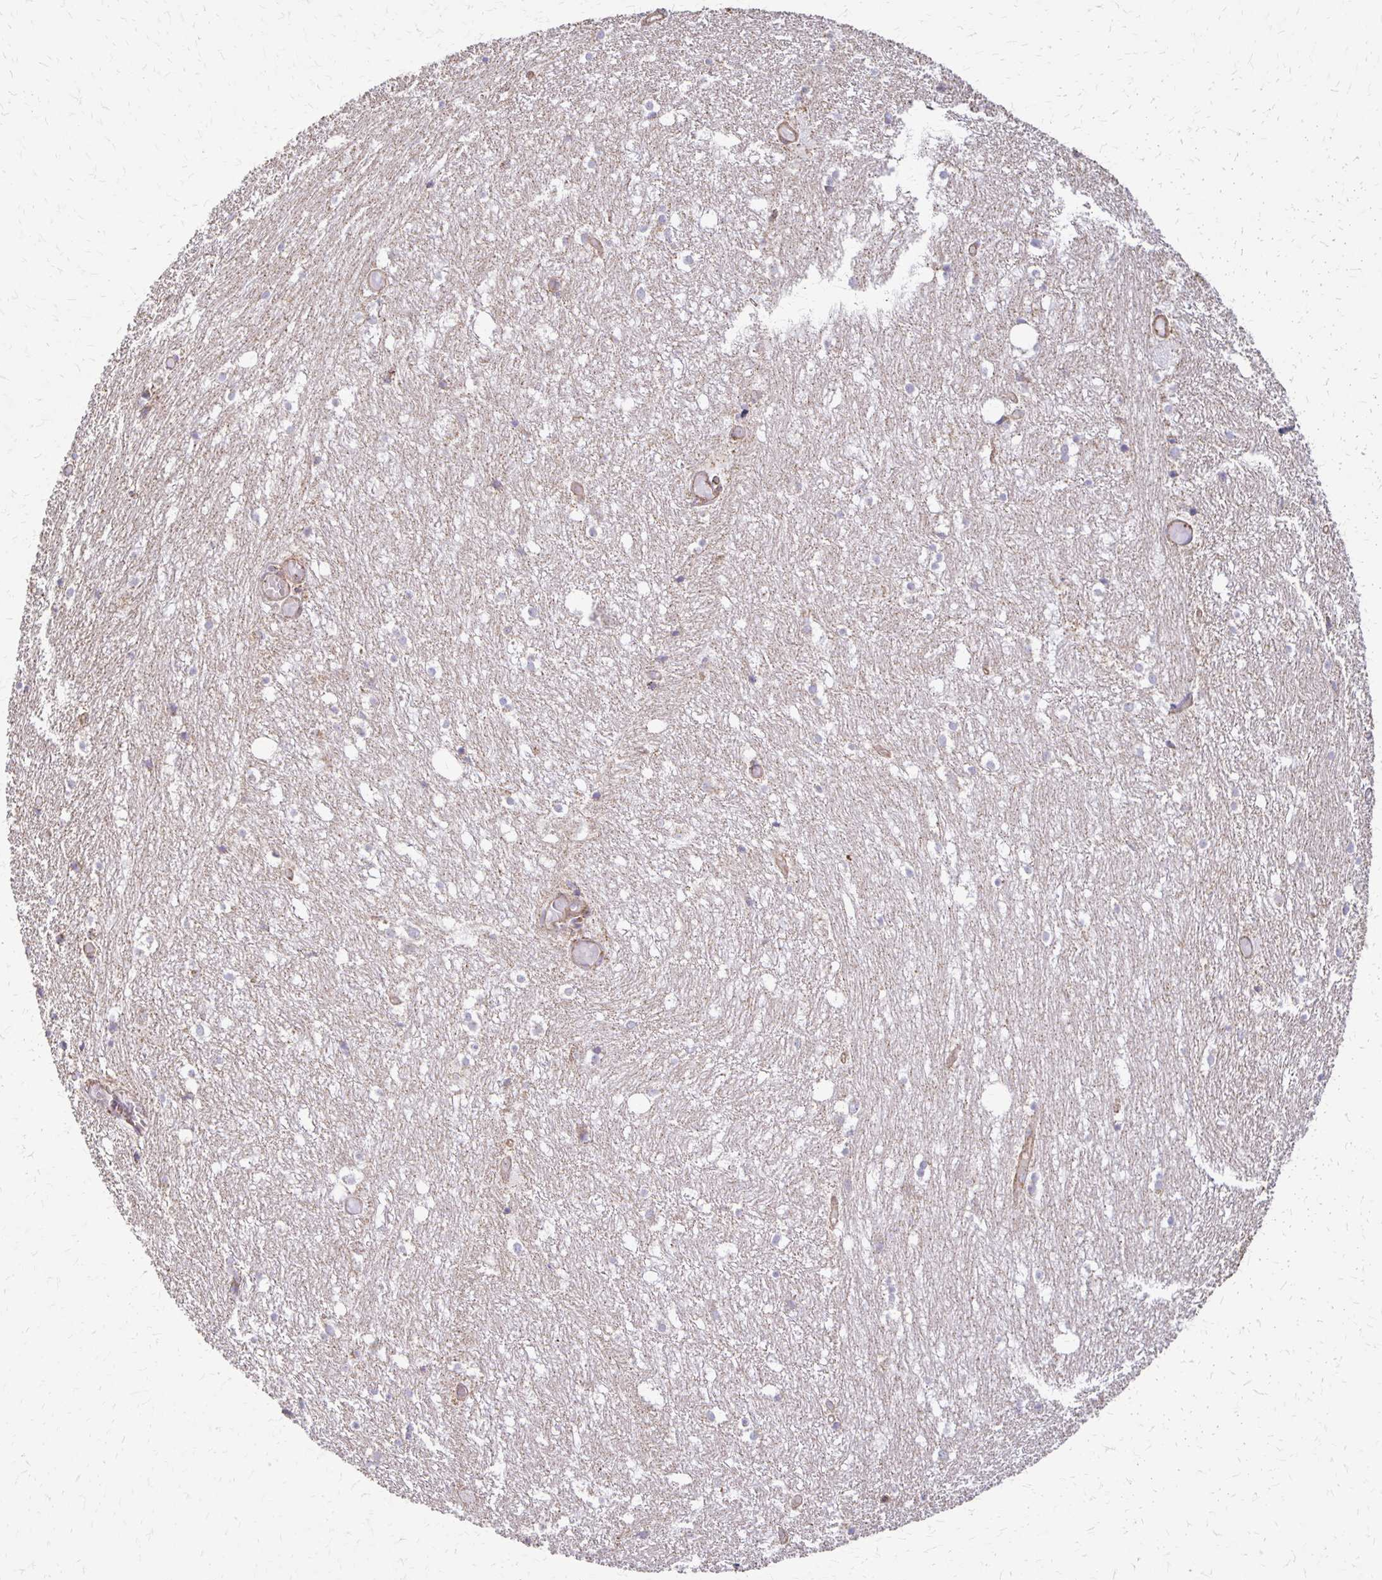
{"staining": {"intensity": "weak", "quantity": "<25%", "location": "cytoplasmic/membranous"}, "tissue": "hippocampus", "cell_type": "Glial cells", "image_type": "normal", "snomed": [{"axis": "morphology", "description": "Normal tissue, NOS"}, {"axis": "topography", "description": "Hippocampus"}], "caption": "This is an IHC micrograph of unremarkable hippocampus. There is no expression in glial cells.", "gene": "EIF4EBP2", "patient": {"sex": "female", "age": 52}}